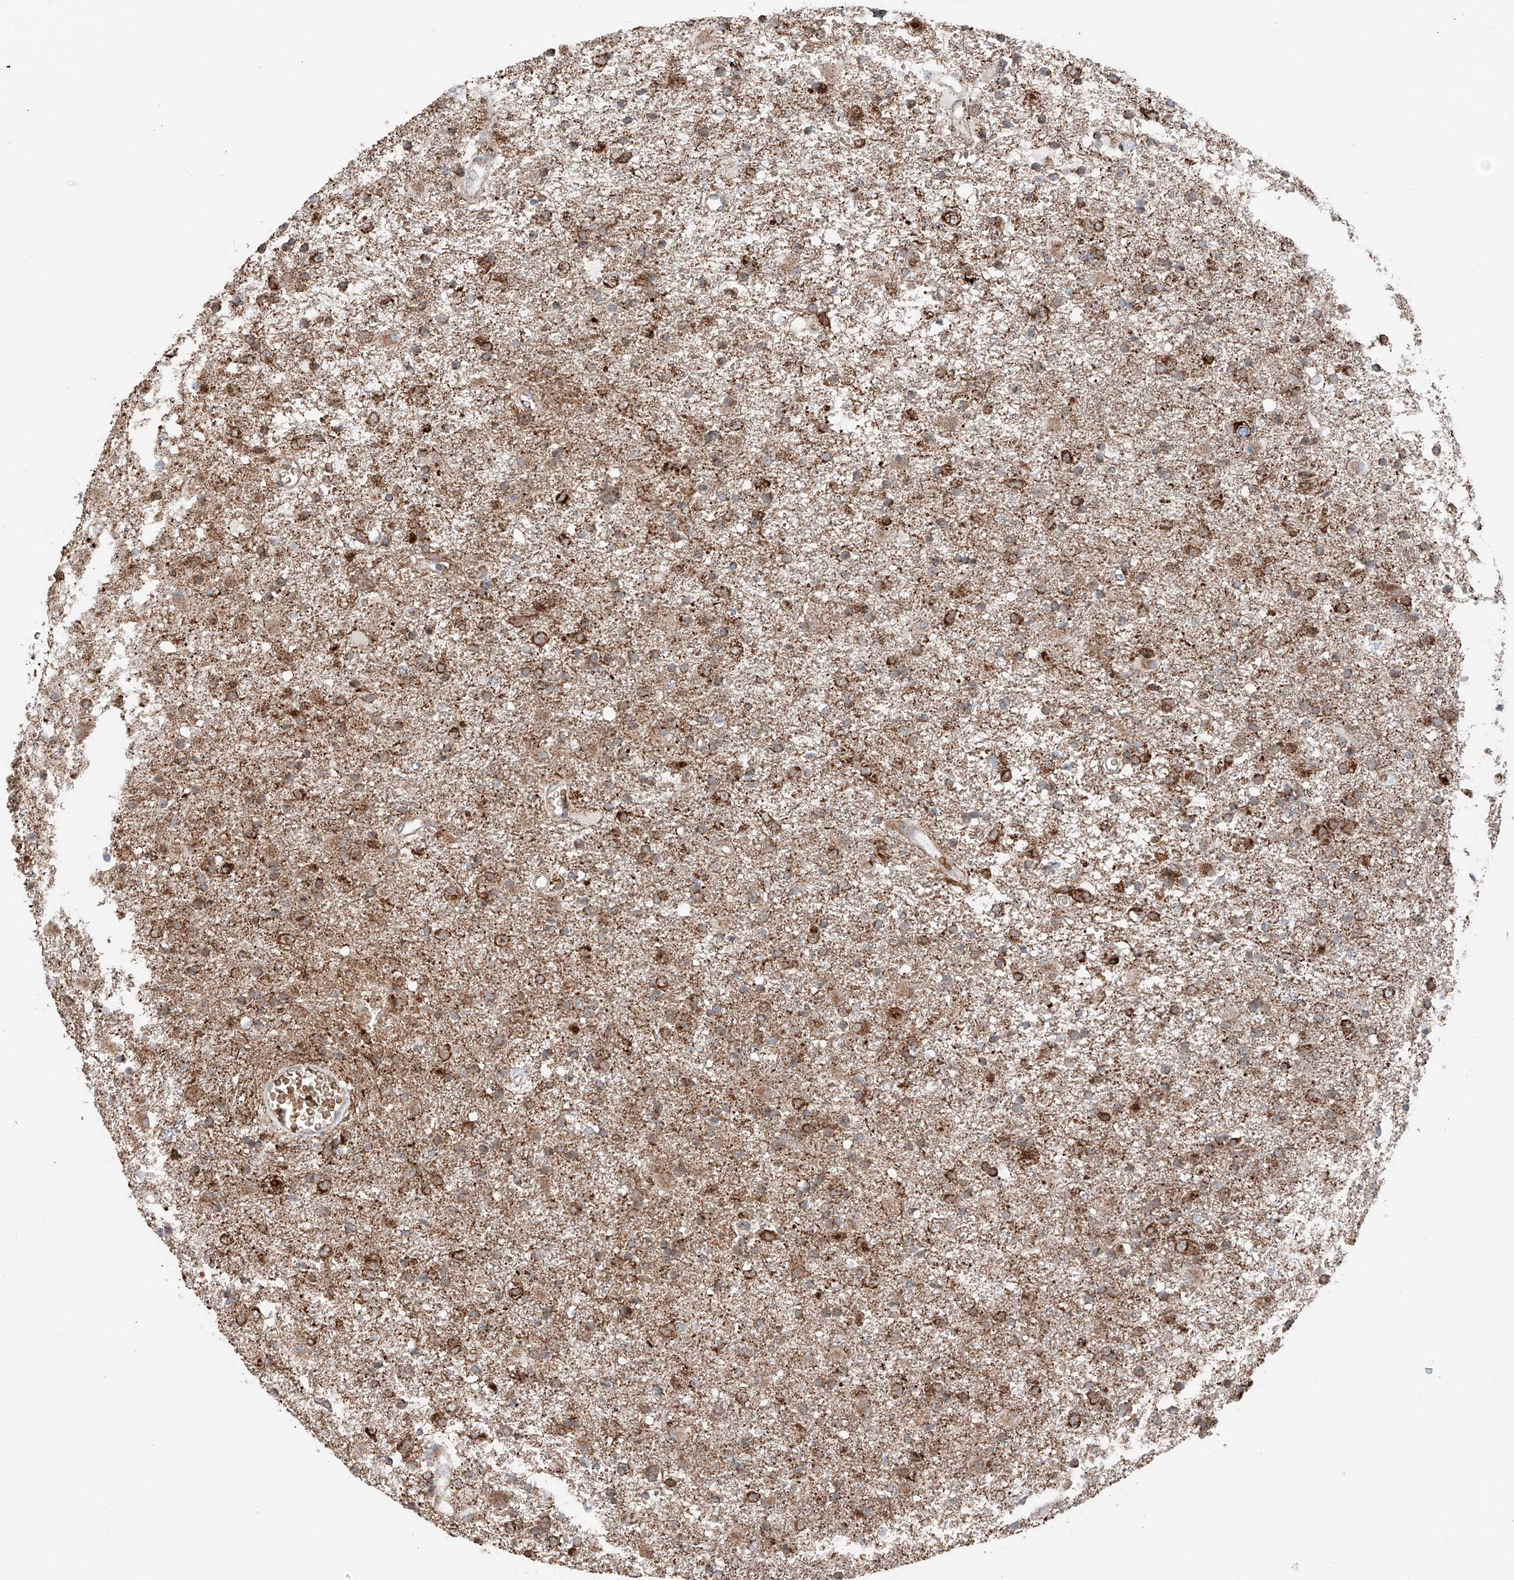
{"staining": {"intensity": "moderate", "quantity": ">75%", "location": "cytoplasmic/membranous"}, "tissue": "glioma", "cell_type": "Tumor cells", "image_type": "cancer", "snomed": [{"axis": "morphology", "description": "Glioma, malignant, Low grade"}, {"axis": "topography", "description": "Brain"}], "caption": "Immunohistochemistry (IHC) of glioma shows medium levels of moderate cytoplasmic/membranous positivity in approximately >75% of tumor cells.", "gene": "ZSCAN29", "patient": {"sex": "male", "age": 65}}